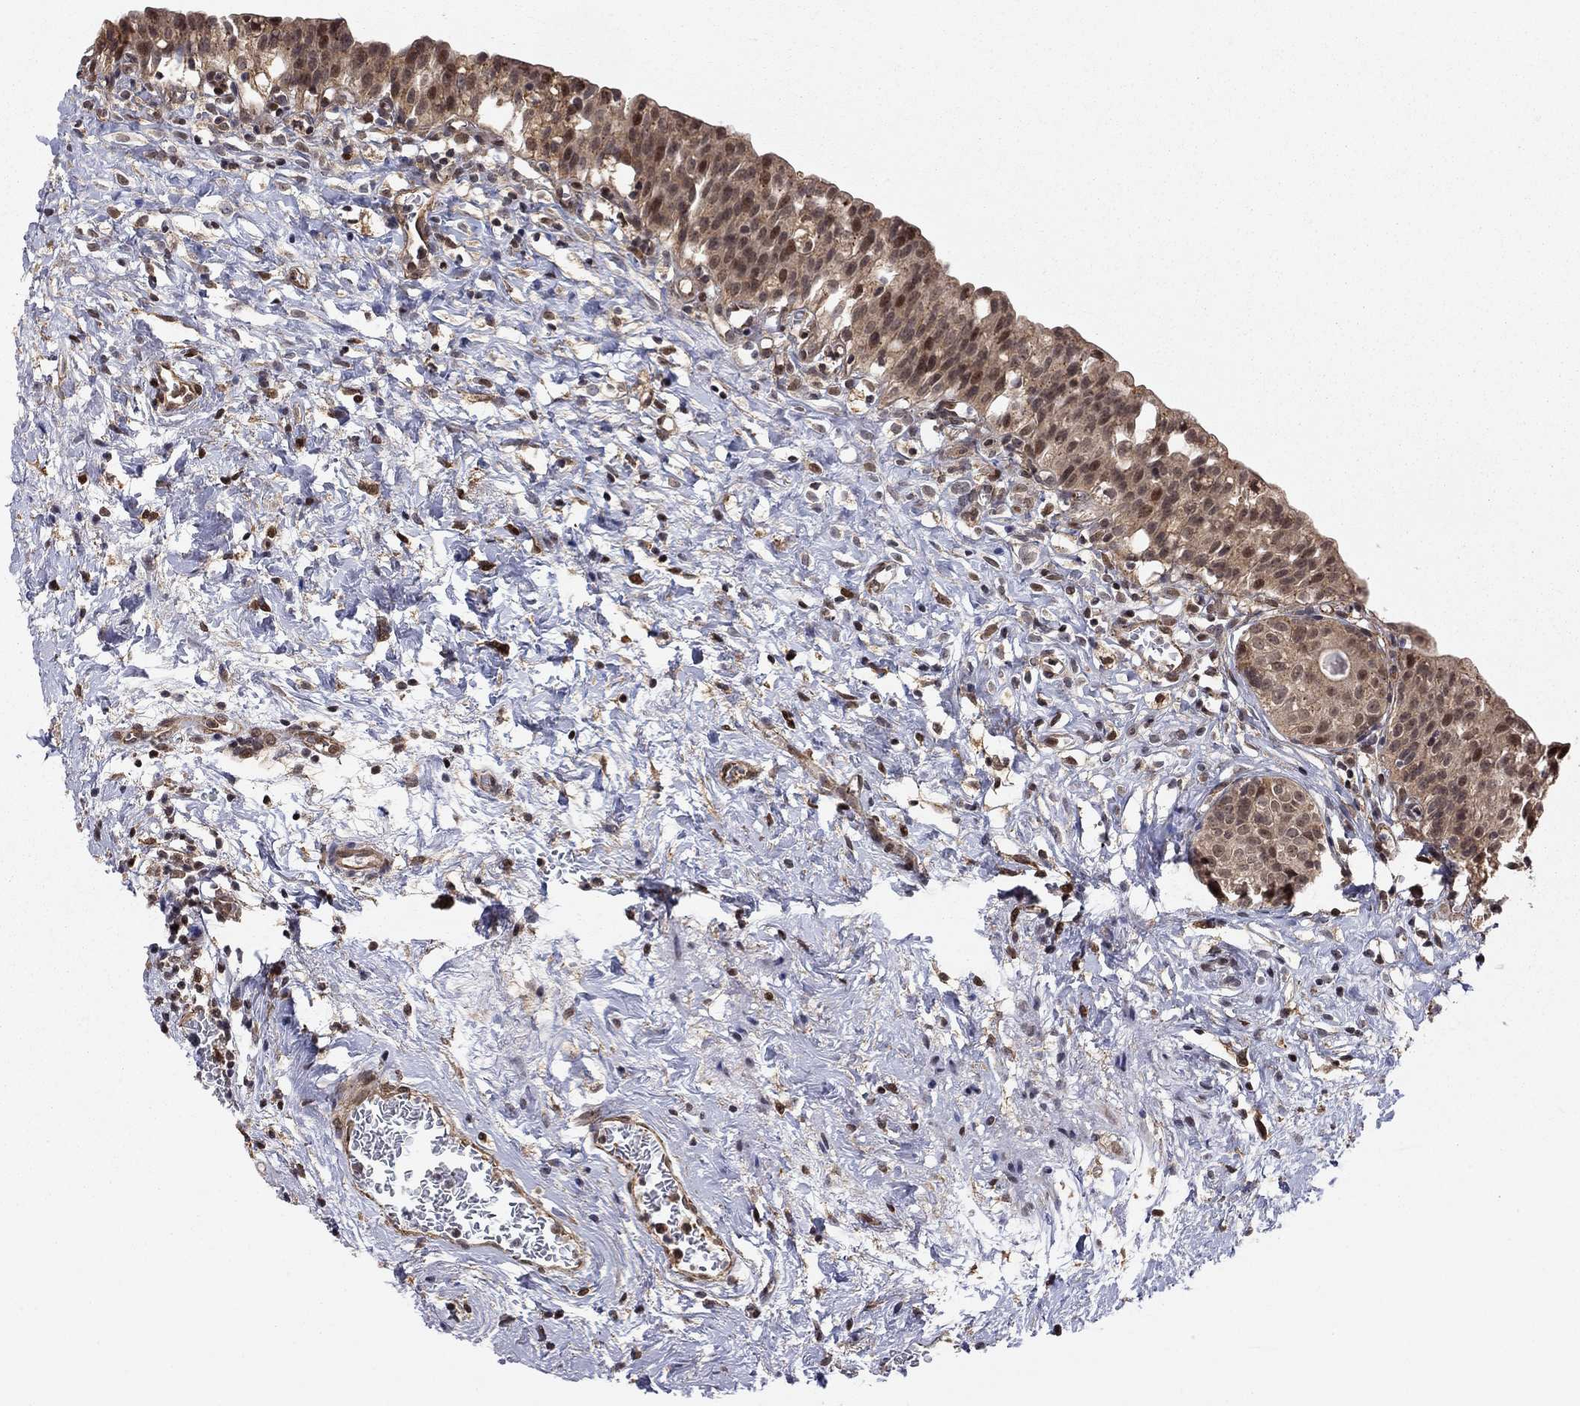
{"staining": {"intensity": "moderate", "quantity": ">75%", "location": "cytoplasmic/membranous,nuclear"}, "tissue": "urinary bladder", "cell_type": "Urothelial cells", "image_type": "normal", "snomed": [{"axis": "morphology", "description": "Normal tissue, NOS"}, {"axis": "topography", "description": "Urinary bladder"}], "caption": "Immunohistochemistry (IHC) photomicrograph of benign urinary bladder: human urinary bladder stained using IHC demonstrates medium levels of moderate protein expression localized specifically in the cytoplasmic/membranous,nuclear of urothelial cells, appearing as a cytoplasmic/membranous,nuclear brown color.", "gene": "TDP1", "patient": {"sex": "male", "age": 76}}